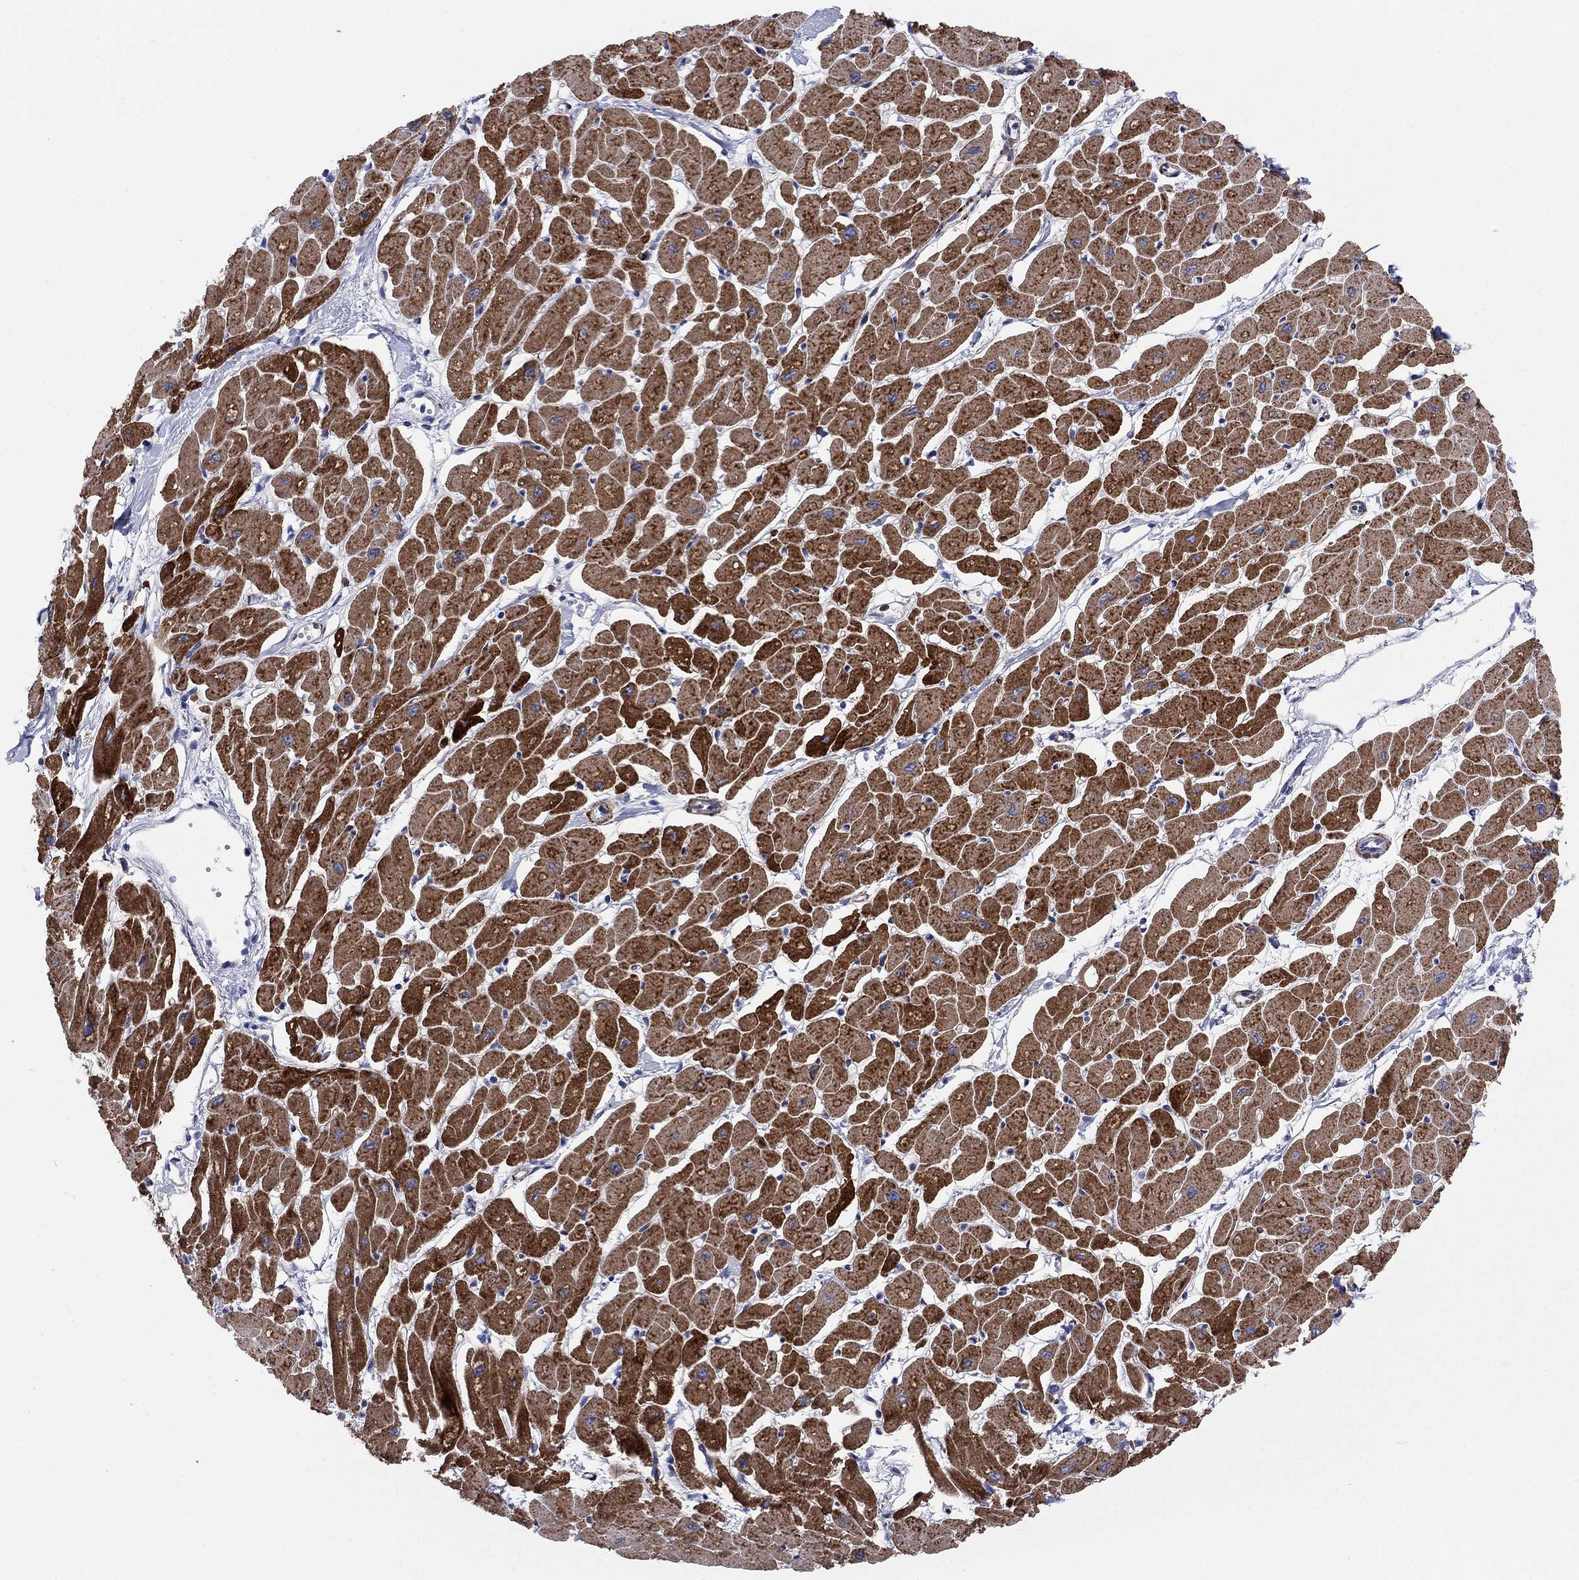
{"staining": {"intensity": "strong", "quantity": "25%-75%", "location": "cytoplasmic/membranous"}, "tissue": "heart muscle", "cell_type": "Cardiomyocytes", "image_type": "normal", "snomed": [{"axis": "morphology", "description": "Normal tissue, NOS"}, {"axis": "topography", "description": "Heart"}], "caption": "This photomicrograph displays IHC staining of benign human heart muscle, with high strong cytoplasmic/membranous positivity in about 25%-75% of cardiomyocytes.", "gene": "MGST3", "patient": {"sex": "male", "age": 57}}